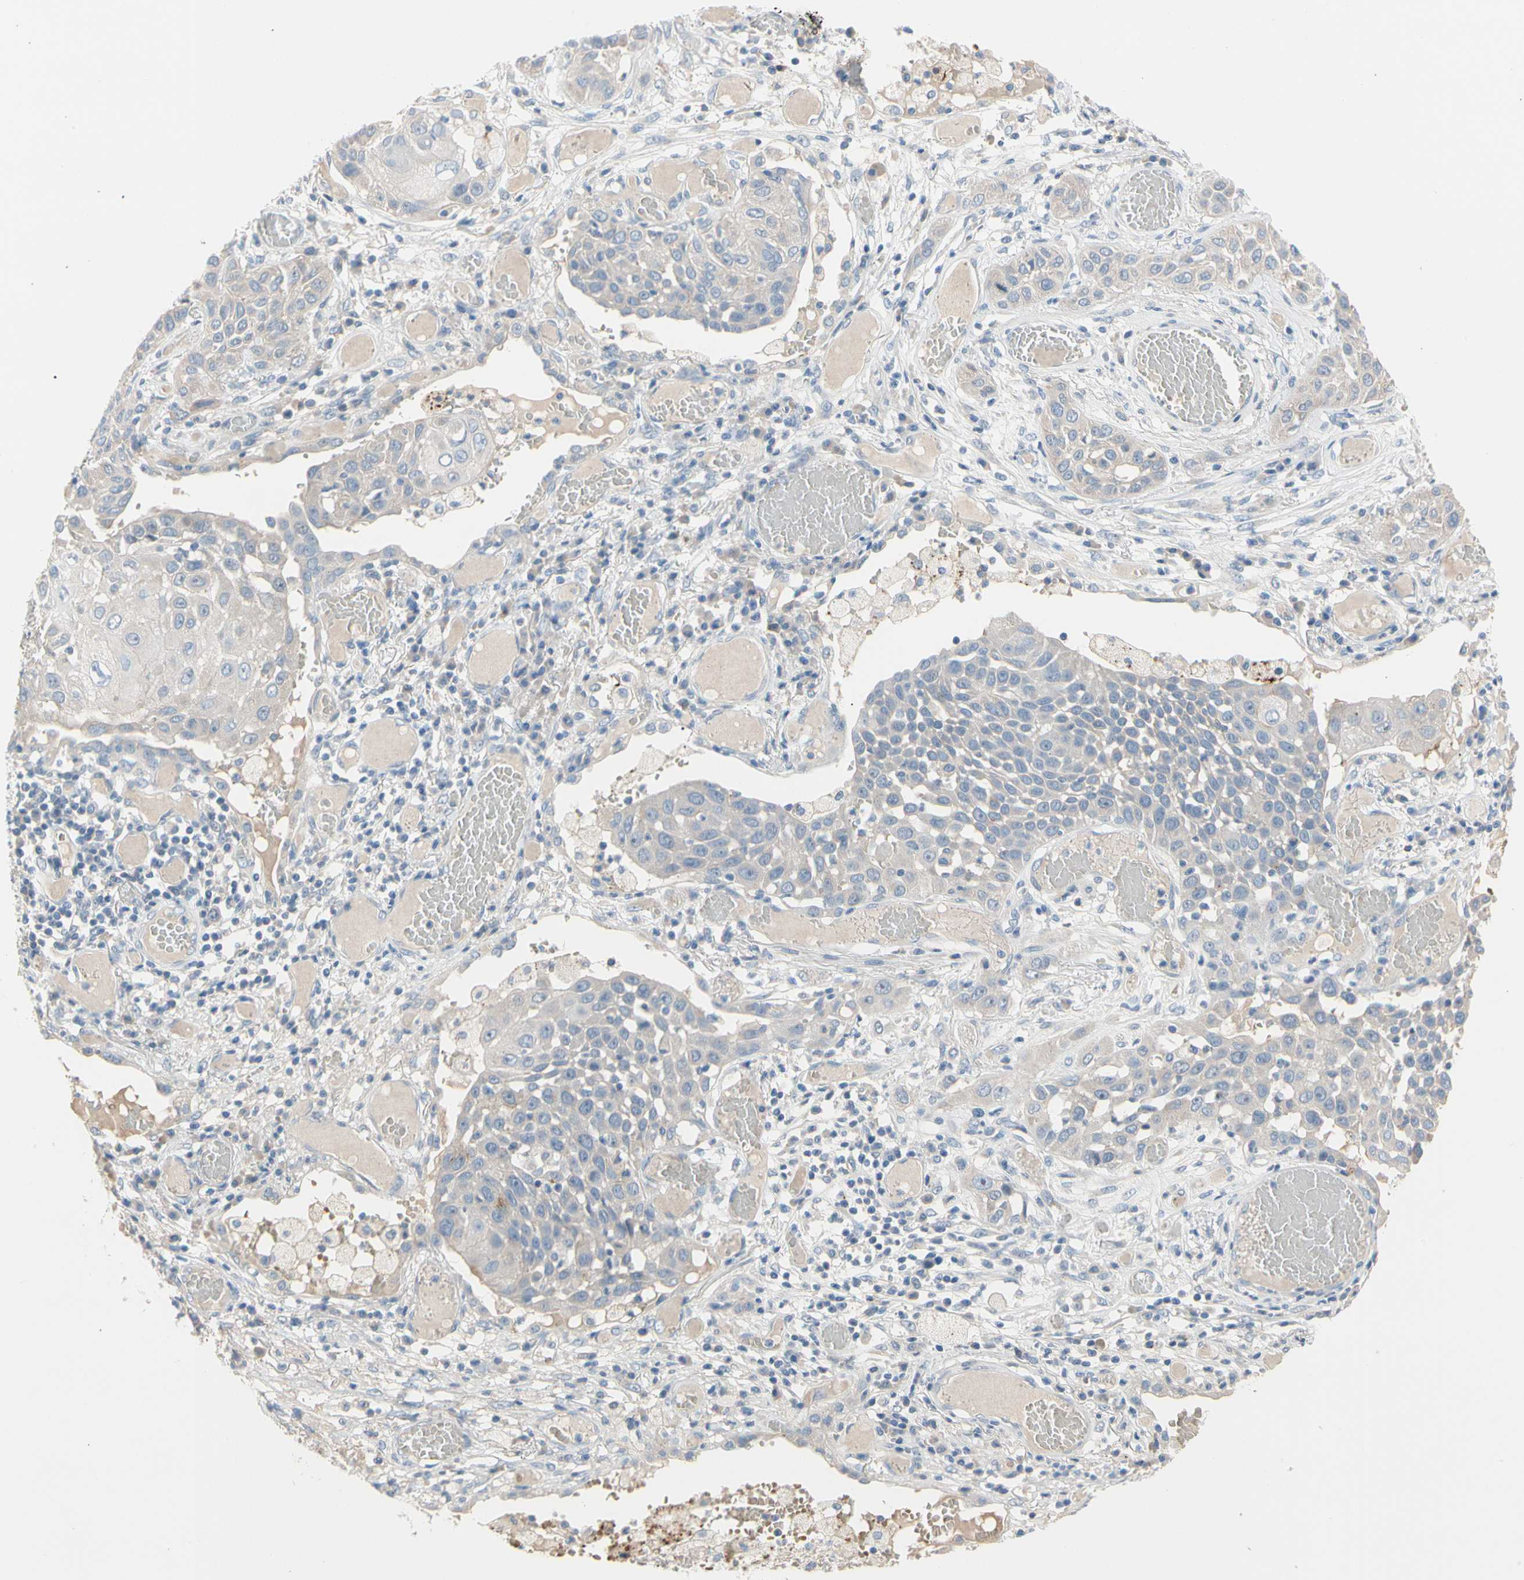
{"staining": {"intensity": "negative", "quantity": "none", "location": "none"}, "tissue": "lung cancer", "cell_type": "Tumor cells", "image_type": "cancer", "snomed": [{"axis": "morphology", "description": "Squamous cell carcinoma, NOS"}, {"axis": "topography", "description": "Lung"}], "caption": "Tumor cells are negative for brown protein staining in squamous cell carcinoma (lung). The staining was performed using DAB to visualize the protein expression in brown, while the nuclei were stained in blue with hematoxylin (Magnification: 20x).", "gene": "MARK1", "patient": {"sex": "male", "age": 71}}